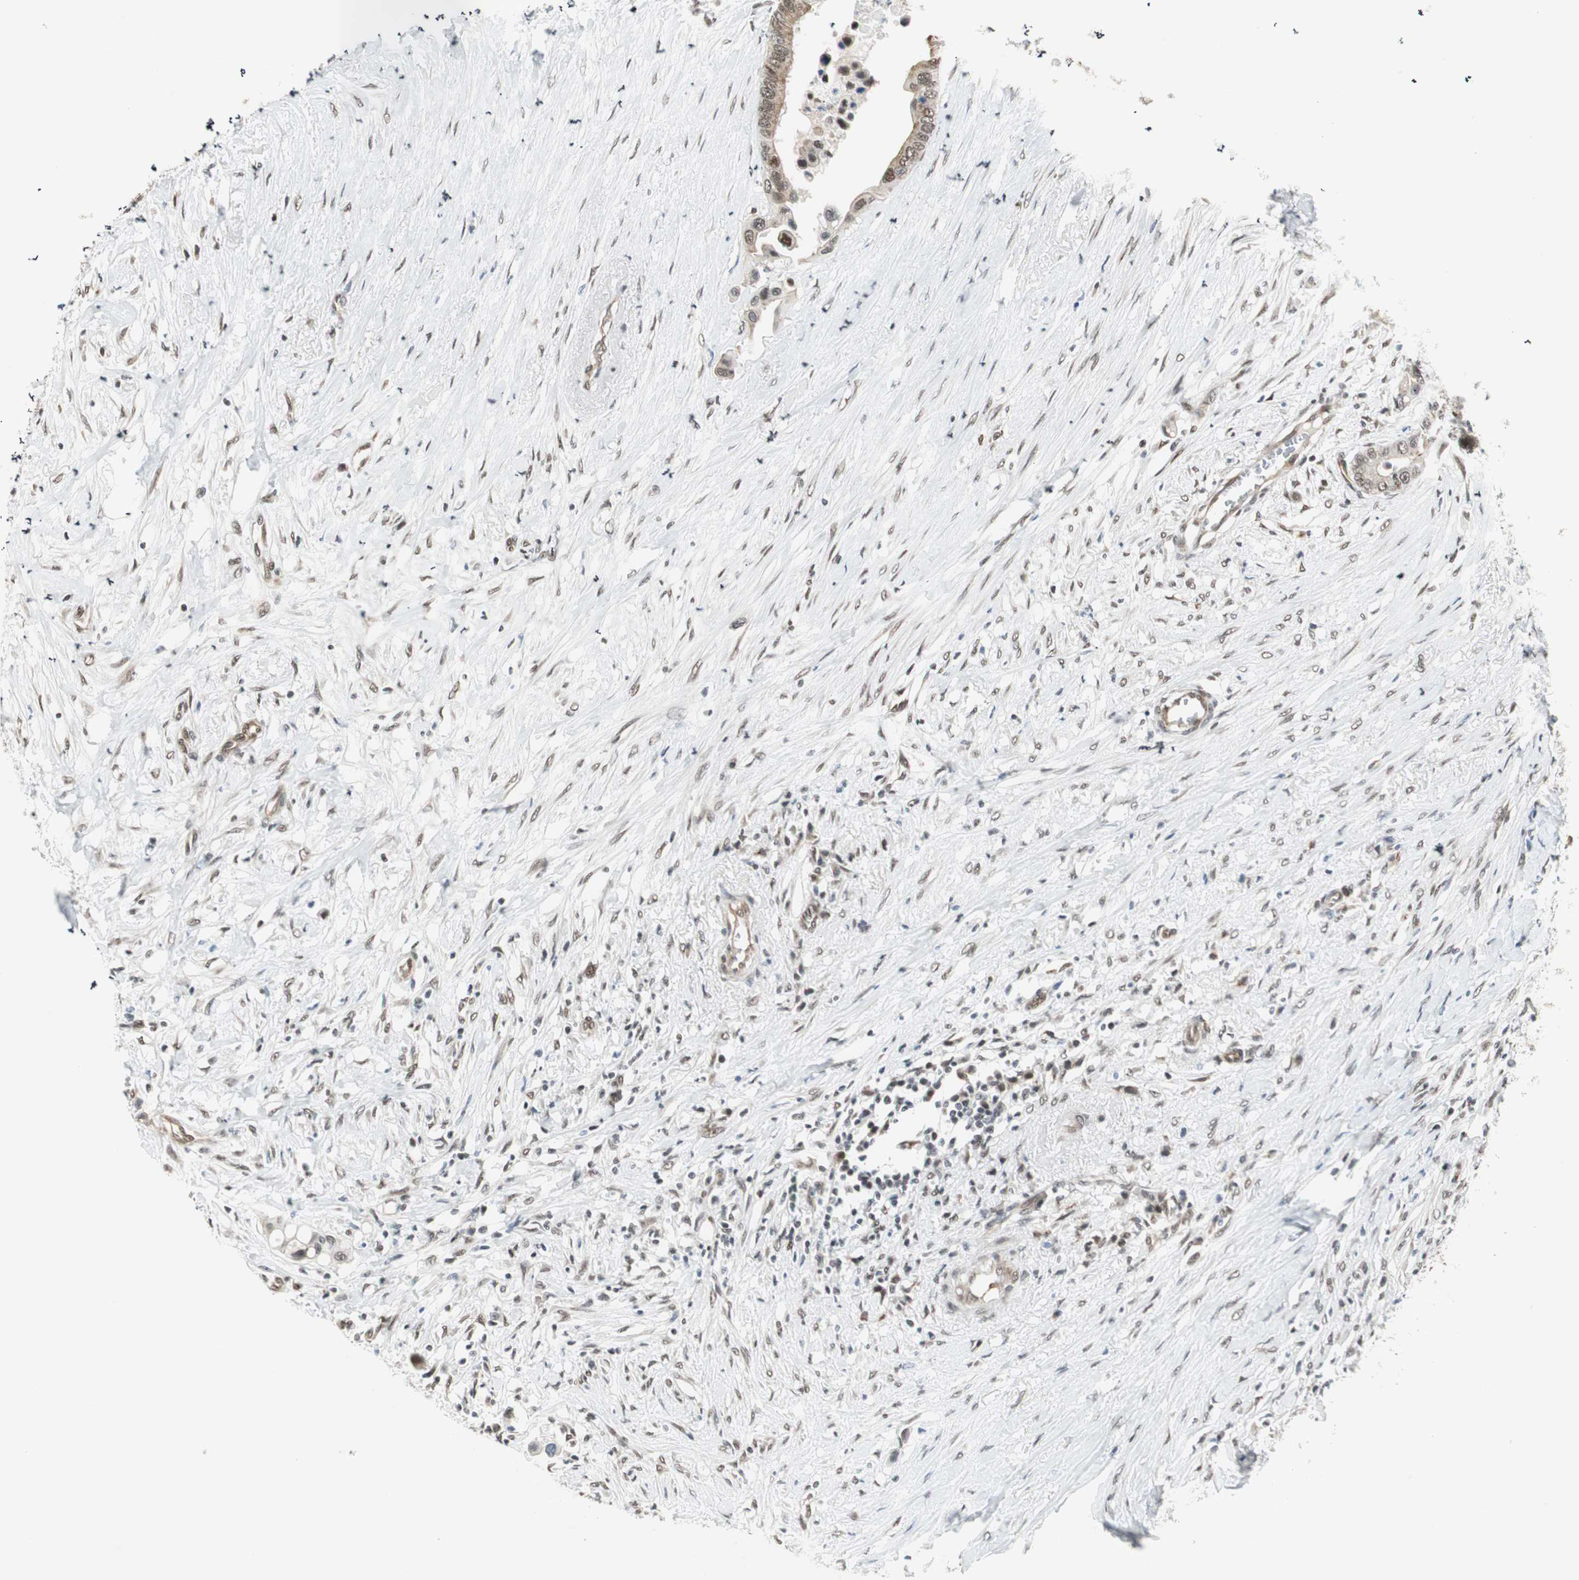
{"staining": {"intensity": "weak", "quantity": ">75%", "location": "cytoplasmic/membranous,nuclear"}, "tissue": "colorectal cancer", "cell_type": "Tumor cells", "image_type": "cancer", "snomed": [{"axis": "morphology", "description": "Normal tissue, NOS"}, {"axis": "morphology", "description": "Adenocarcinoma, NOS"}, {"axis": "topography", "description": "Colon"}], "caption": "This micrograph exhibits IHC staining of human adenocarcinoma (colorectal), with low weak cytoplasmic/membranous and nuclear expression in about >75% of tumor cells.", "gene": "ZBTB17", "patient": {"sex": "male", "age": 82}}